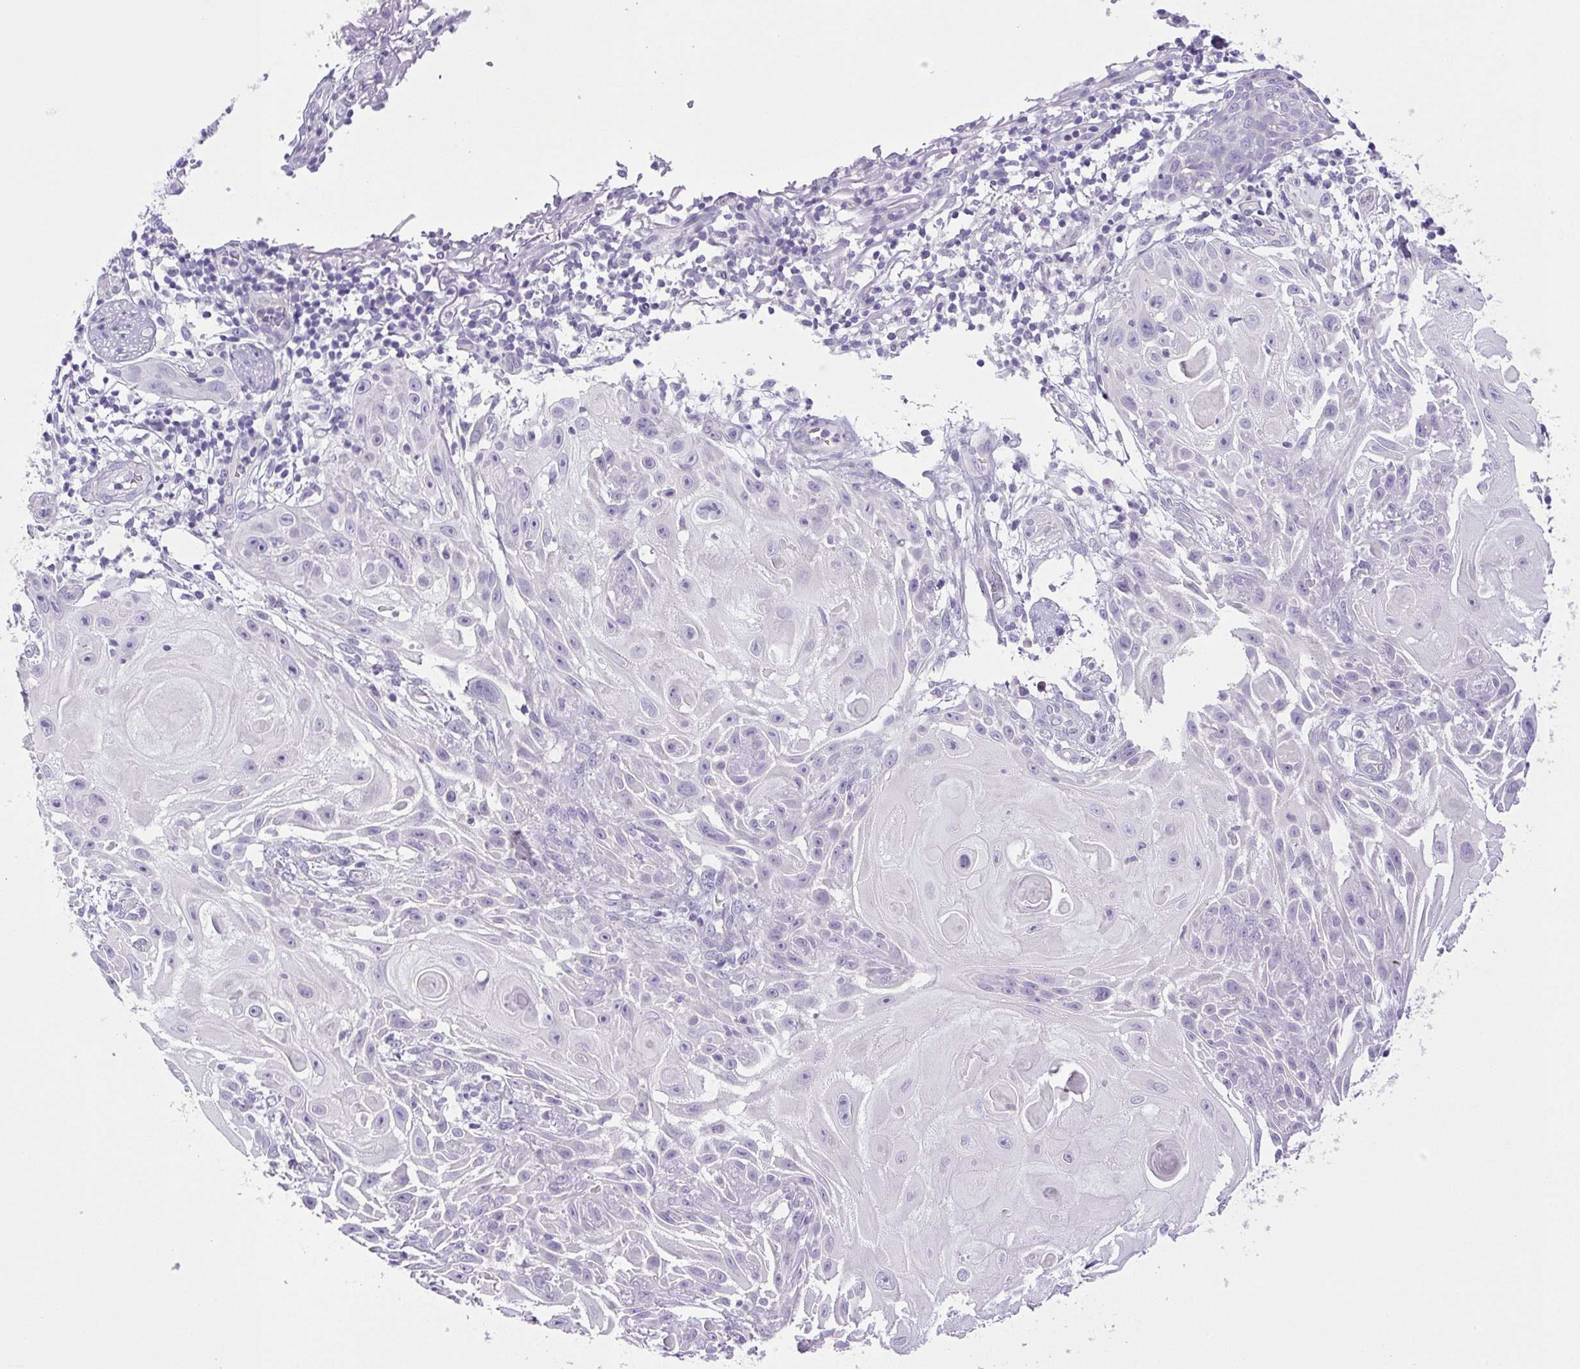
{"staining": {"intensity": "negative", "quantity": "none", "location": "none"}, "tissue": "skin cancer", "cell_type": "Tumor cells", "image_type": "cancer", "snomed": [{"axis": "morphology", "description": "Squamous cell carcinoma, NOS"}, {"axis": "topography", "description": "Skin"}], "caption": "Human skin cancer (squamous cell carcinoma) stained for a protein using immunohistochemistry (IHC) demonstrates no staining in tumor cells.", "gene": "PAPPA2", "patient": {"sex": "female", "age": 91}}